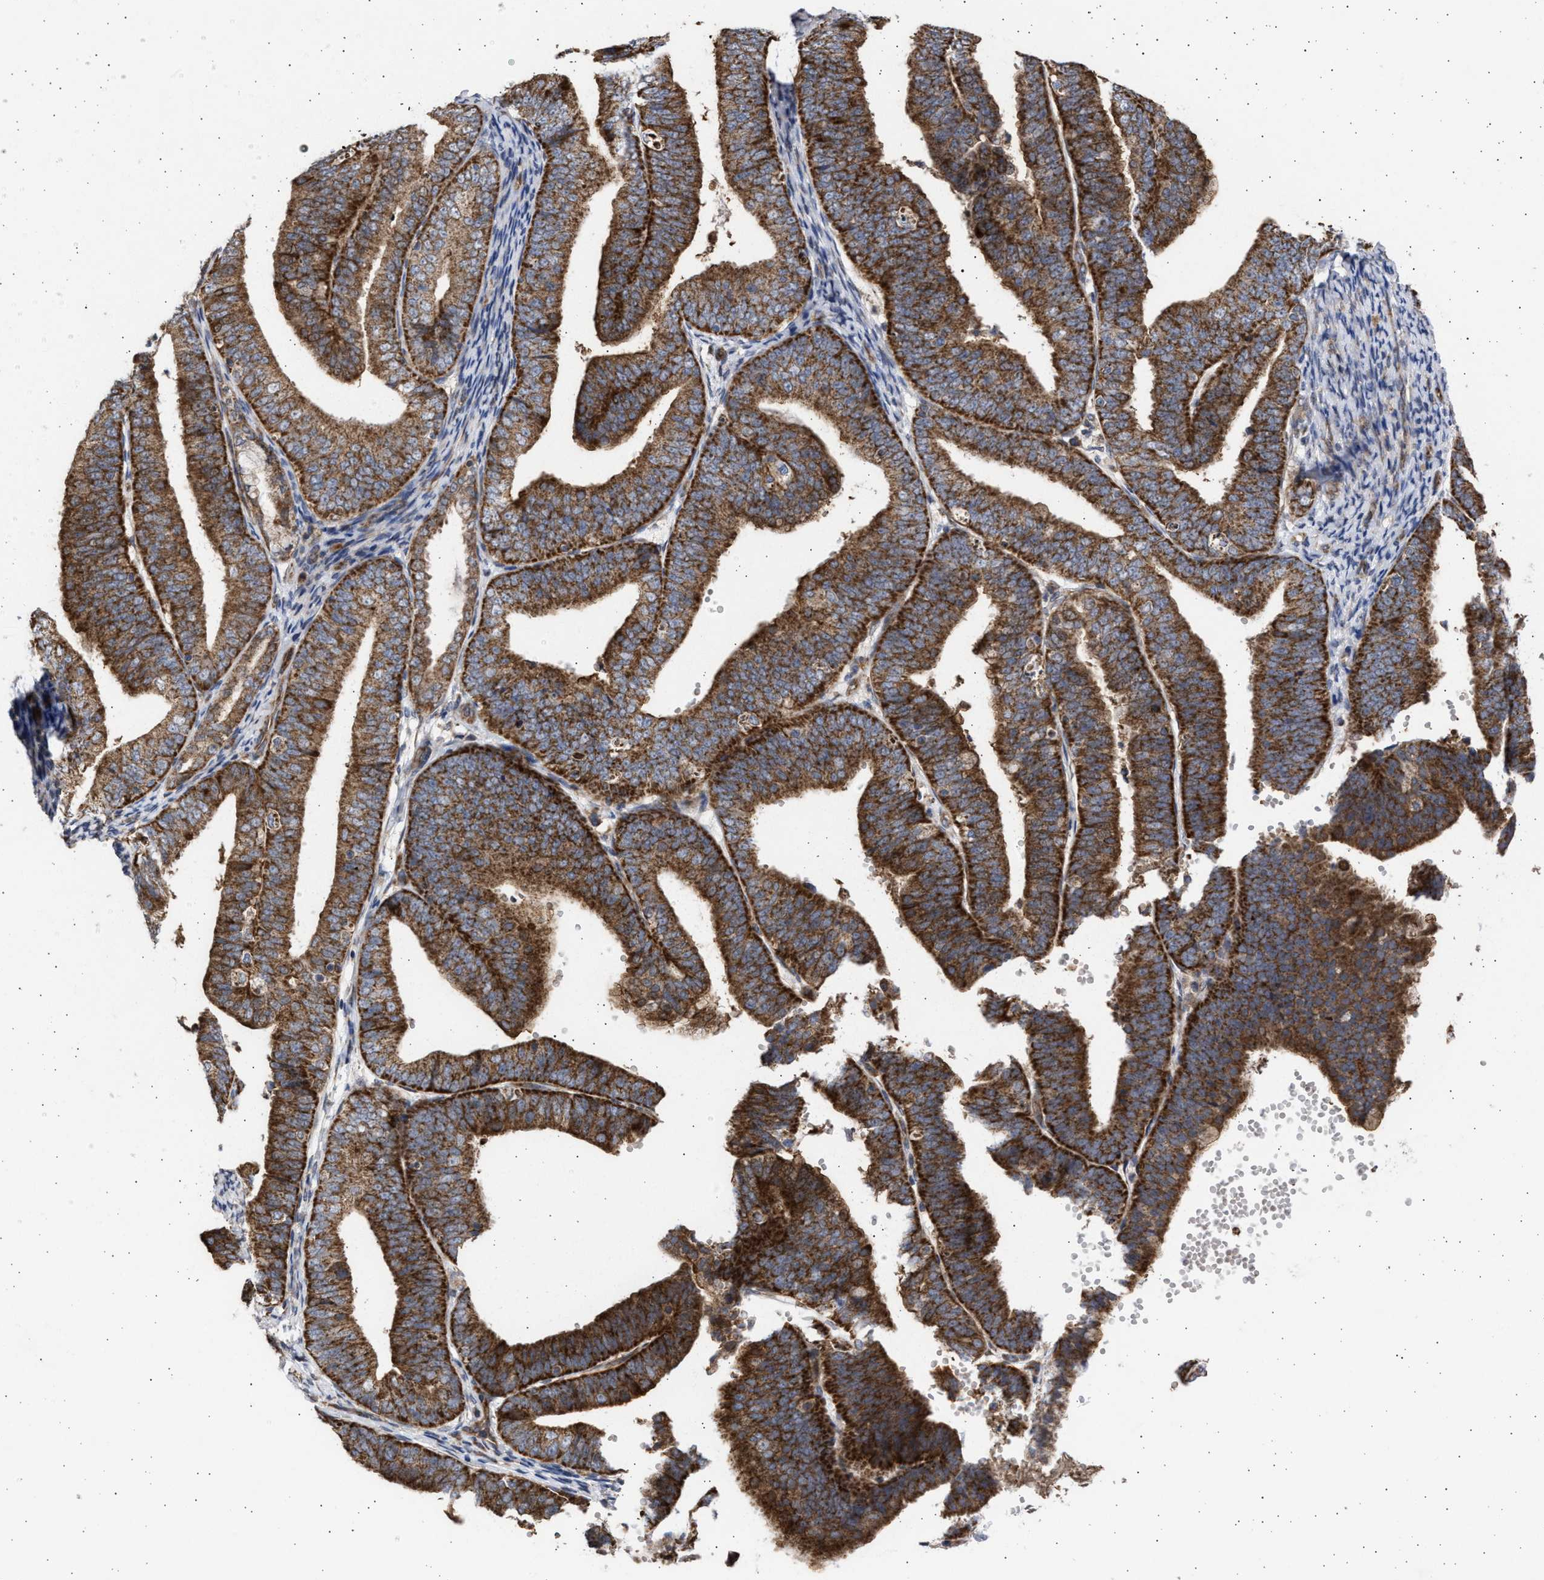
{"staining": {"intensity": "strong", "quantity": ">75%", "location": "cytoplasmic/membranous"}, "tissue": "endometrial cancer", "cell_type": "Tumor cells", "image_type": "cancer", "snomed": [{"axis": "morphology", "description": "Adenocarcinoma, NOS"}, {"axis": "topography", "description": "Endometrium"}], "caption": "High-power microscopy captured an IHC histopathology image of adenocarcinoma (endometrial), revealing strong cytoplasmic/membranous expression in about >75% of tumor cells.", "gene": "TTC19", "patient": {"sex": "female", "age": 63}}